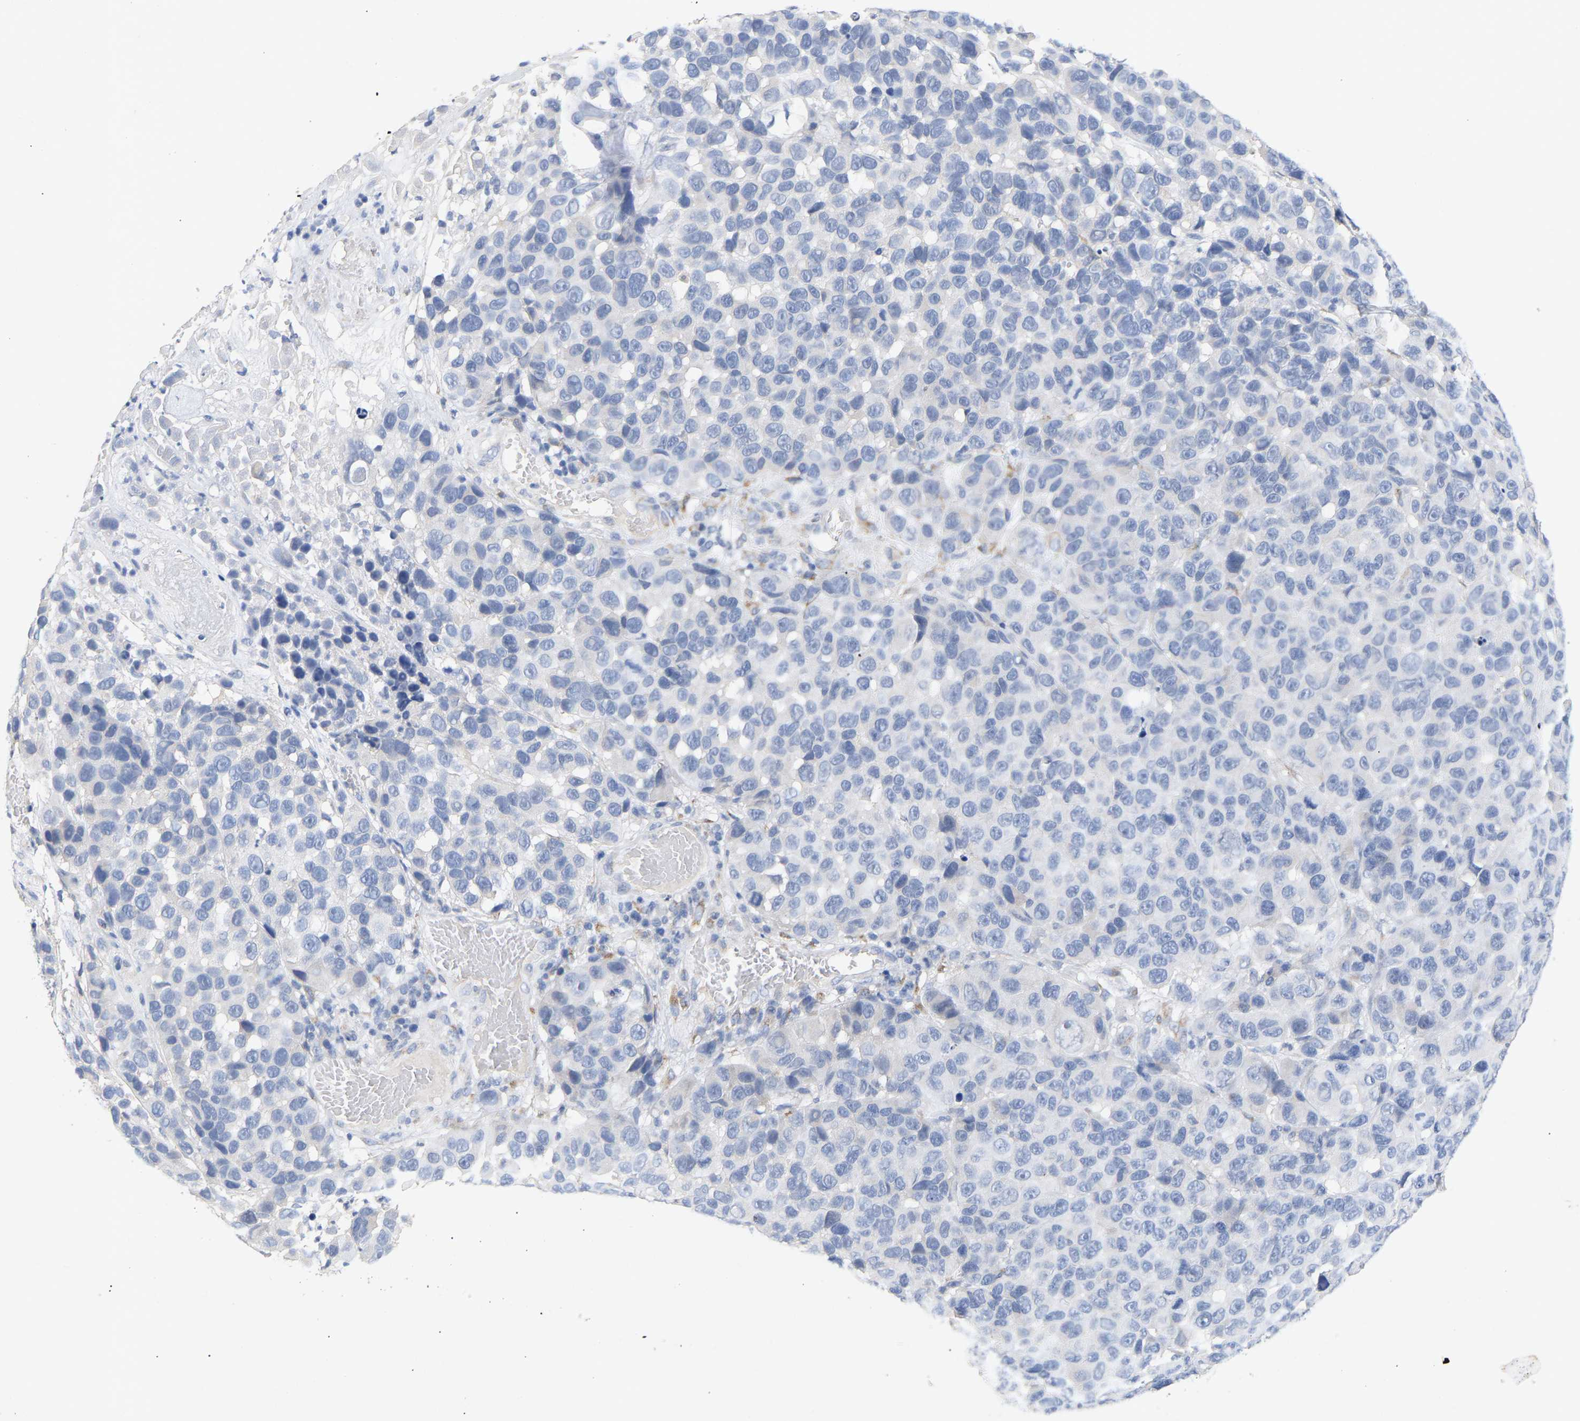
{"staining": {"intensity": "negative", "quantity": "none", "location": "none"}, "tissue": "melanoma", "cell_type": "Tumor cells", "image_type": "cancer", "snomed": [{"axis": "morphology", "description": "Malignant melanoma, NOS"}, {"axis": "topography", "description": "Skin"}], "caption": "A histopathology image of human malignant melanoma is negative for staining in tumor cells.", "gene": "SELENOM", "patient": {"sex": "male", "age": 53}}